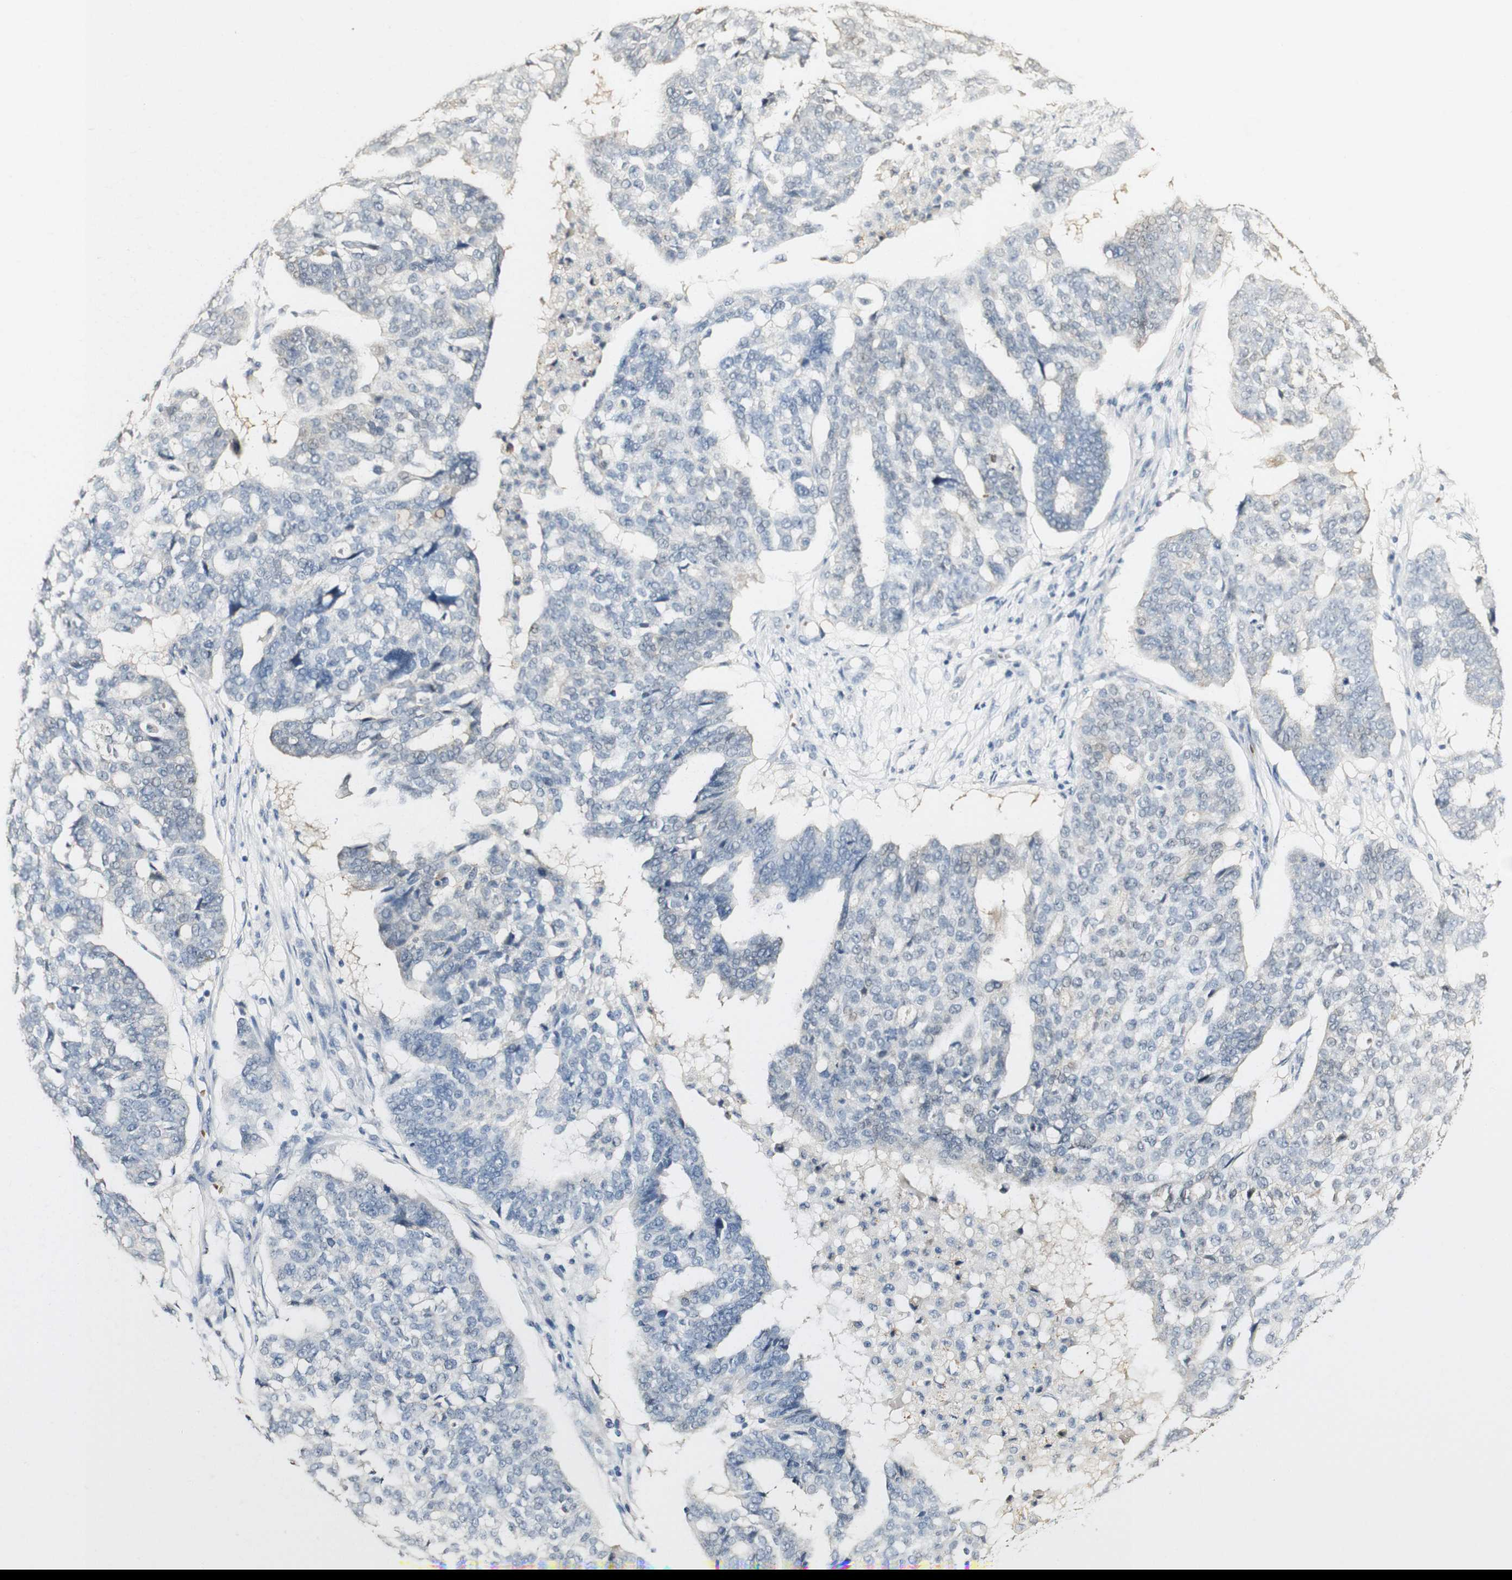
{"staining": {"intensity": "negative", "quantity": "none", "location": "none"}, "tissue": "ovarian cancer", "cell_type": "Tumor cells", "image_type": "cancer", "snomed": [{"axis": "morphology", "description": "Cystadenocarcinoma, serous, NOS"}, {"axis": "topography", "description": "Ovary"}], "caption": "Immunohistochemistry of human ovarian cancer (serous cystadenocarcinoma) displays no expression in tumor cells. (Stains: DAB immunohistochemistry (IHC) with hematoxylin counter stain, Microscopy: brightfield microscopy at high magnification).", "gene": "SYT7", "patient": {"sex": "female", "age": 59}}